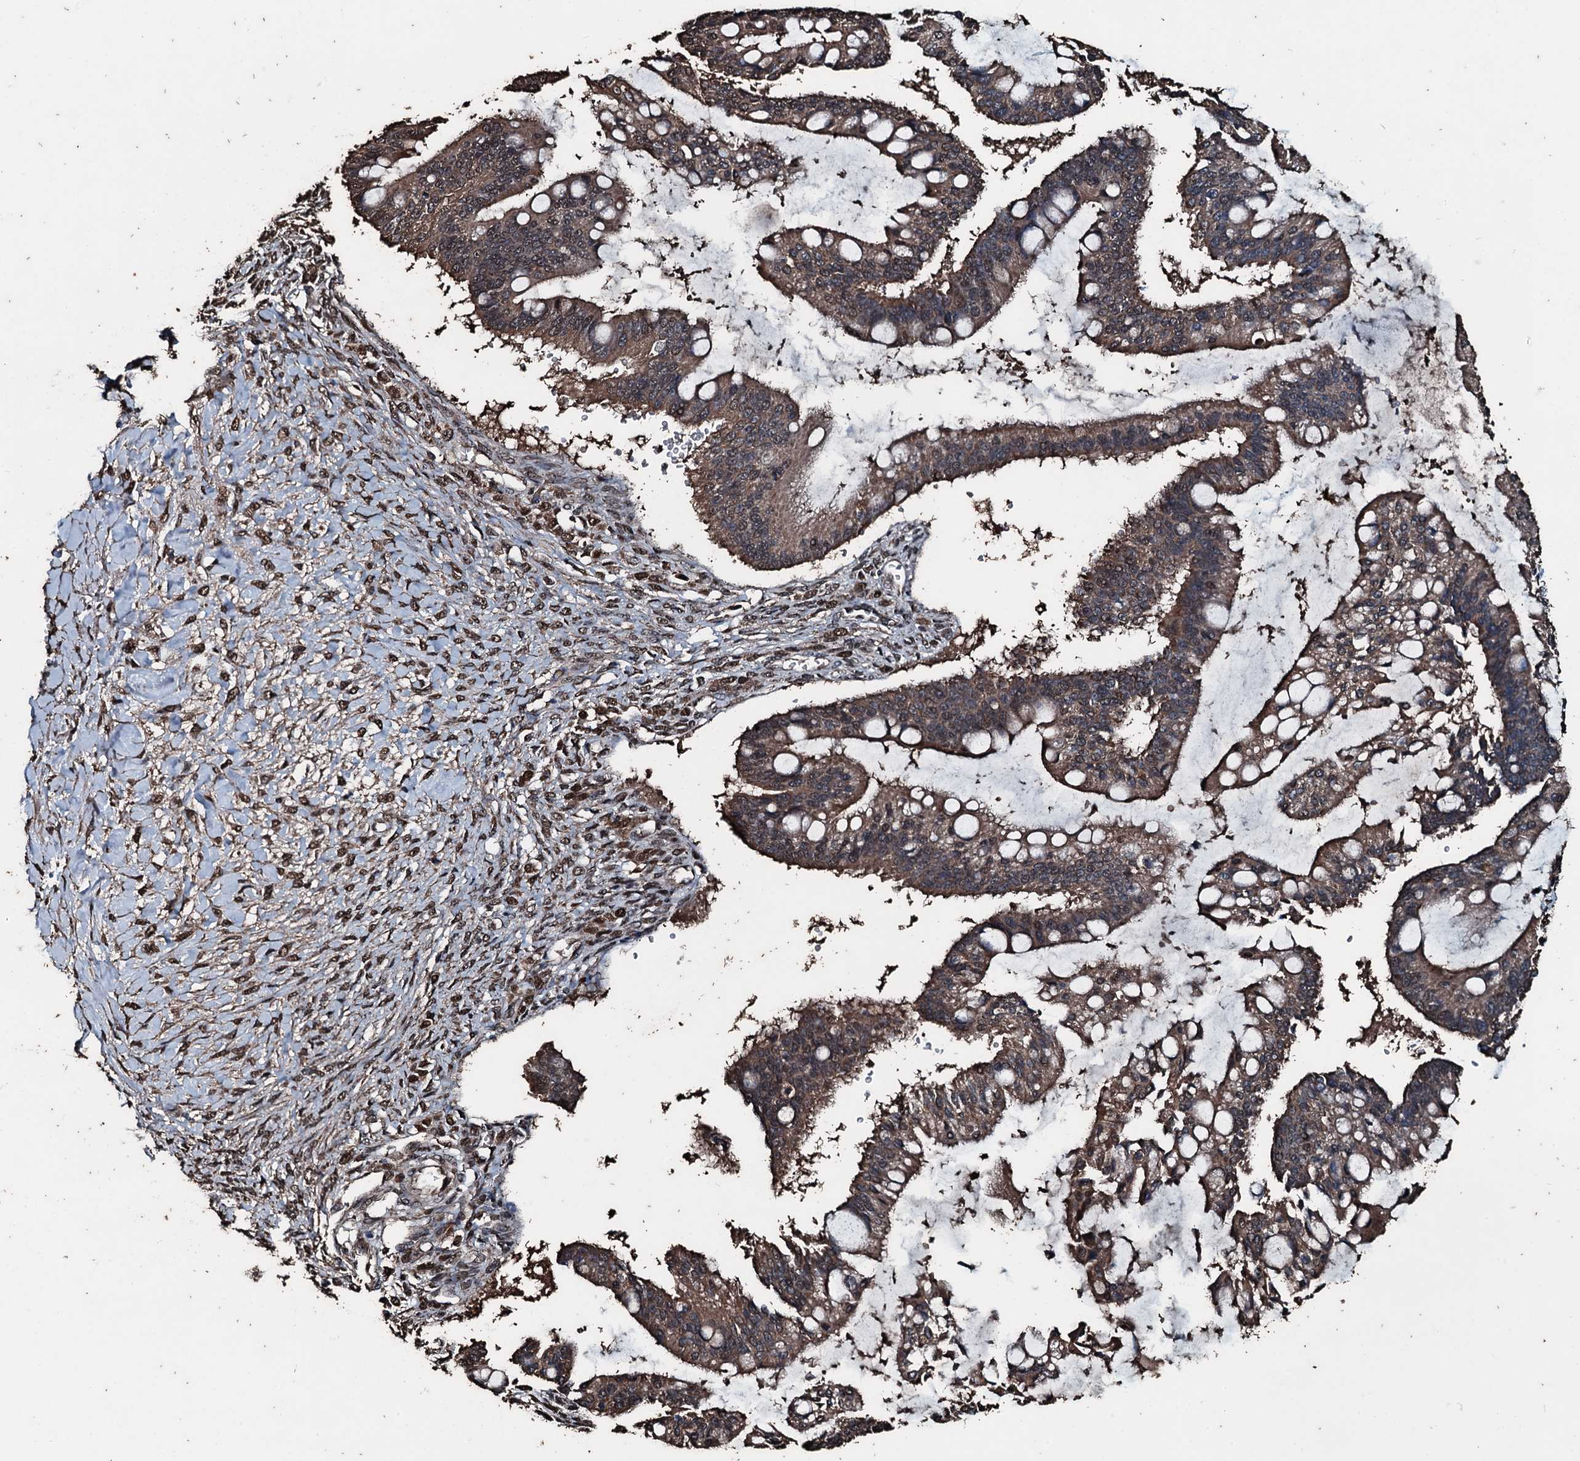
{"staining": {"intensity": "weak", "quantity": ">75%", "location": "cytoplasmic/membranous"}, "tissue": "ovarian cancer", "cell_type": "Tumor cells", "image_type": "cancer", "snomed": [{"axis": "morphology", "description": "Cystadenocarcinoma, mucinous, NOS"}, {"axis": "topography", "description": "Ovary"}], "caption": "Weak cytoplasmic/membranous expression is present in about >75% of tumor cells in ovarian cancer. (Stains: DAB (3,3'-diaminobenzidine) in brown, nuclei in blue, Microscopy: brightfield microscopy at high magnification).", "gene": "FAAP24", "patient": {"sex": "female", "age": 73}}